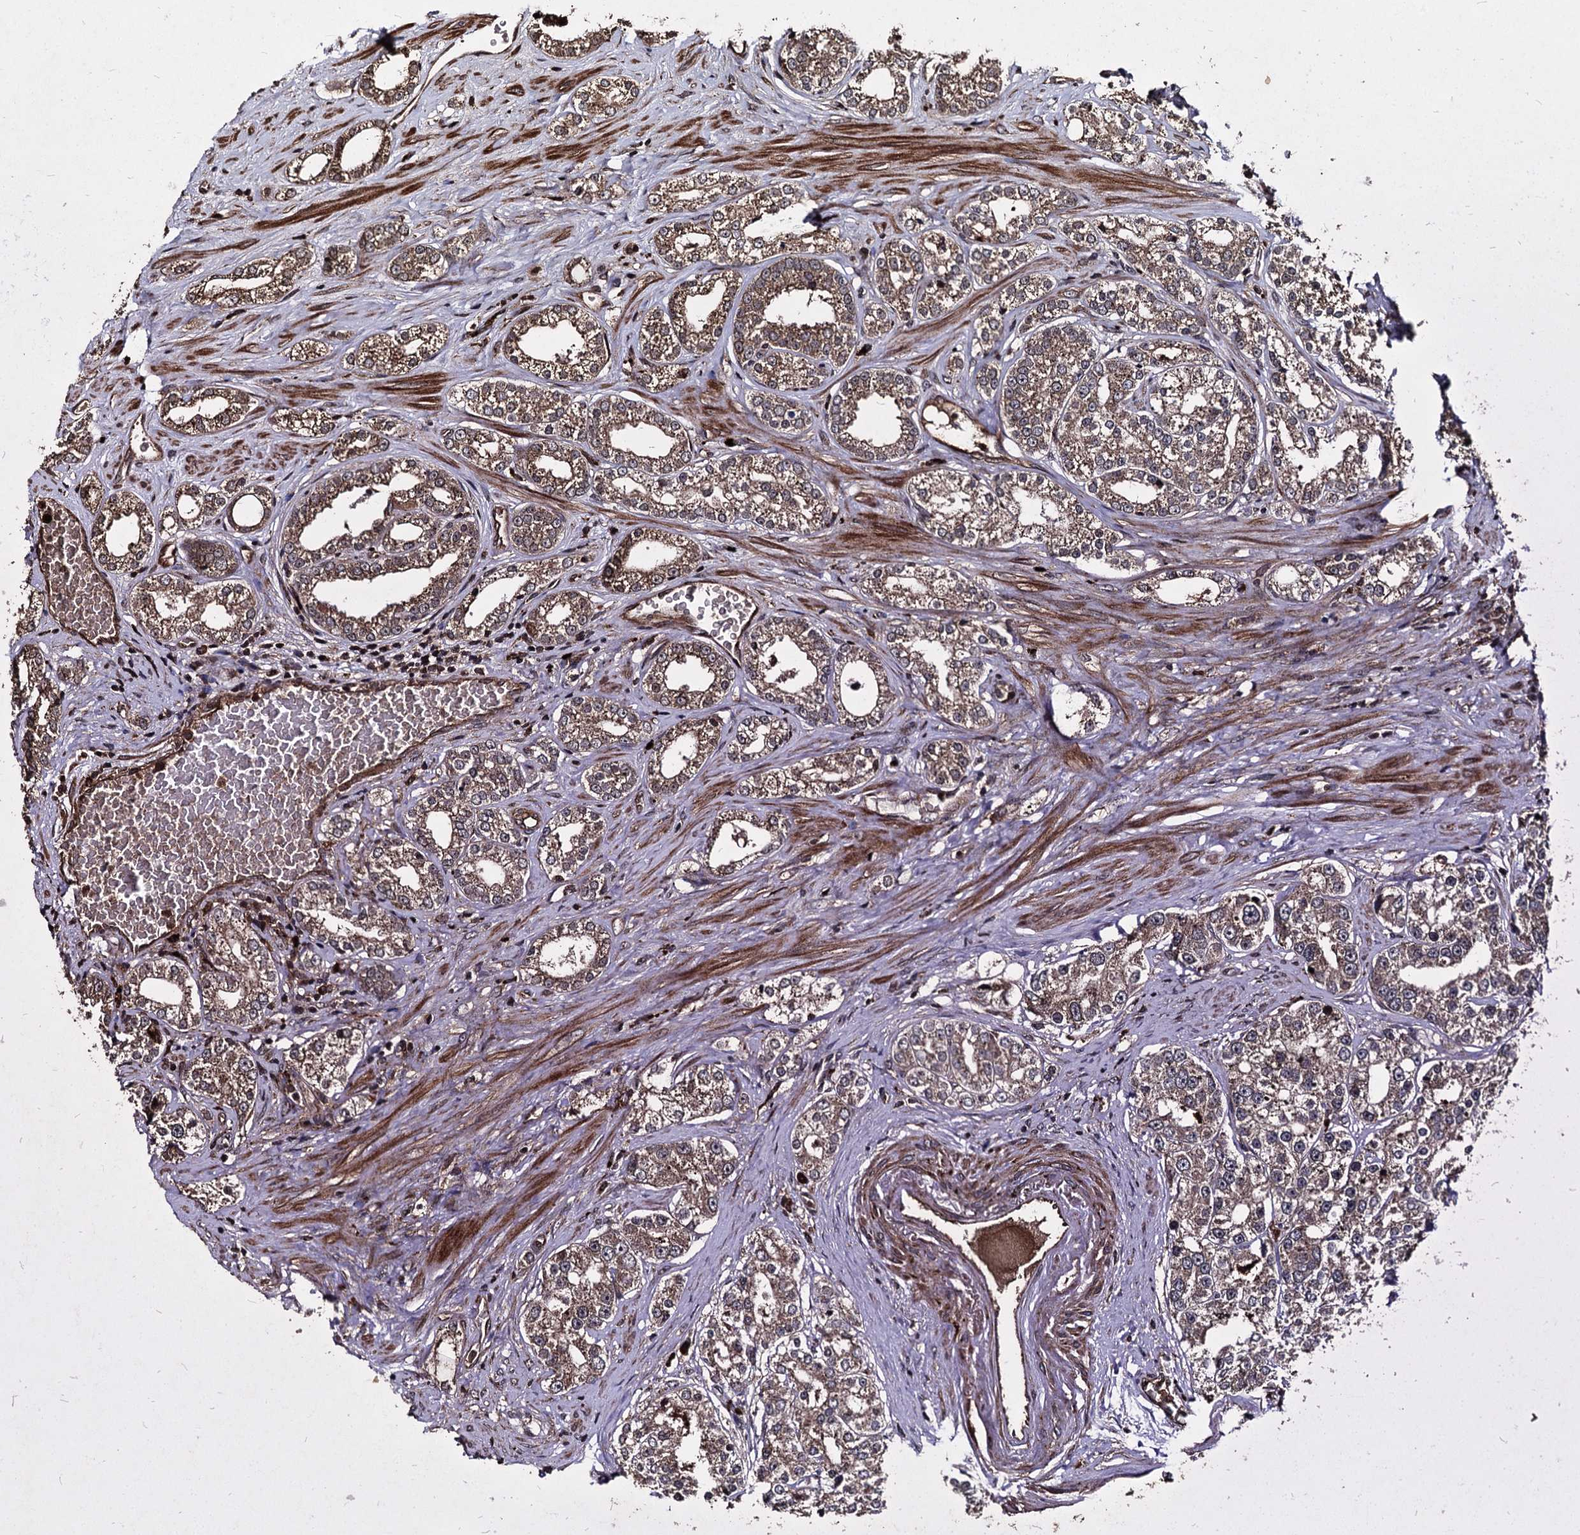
{"staining": {"intensity": "moderate", "quantity": ">75%", "location": "cytoplasmic/membranous"}, "tissue": "prostate cancer", "cell_type": "Tumor cells", "image_type": "cancer", "snomed": [{"axis": "morphology", "description": "Normal tissue, NOS"}, {"axis": "morphology", "description": "Adenocarcinoma, High grade"}, {"axis": "topography", "description": "Prostate"}], "caption": "Protein positivity by IHC exhibits moderate cytoplasmic/membranous positivity in approximately >75% of tumor cells in adenocarcinoma (high-grade) (prostate). The staining is performed using DAB (3,3'-diaminobenzidine) brown chromogen to label protein expression. The nuclei are counter-stained blue using hematoxylin.", "gene": "BCL2L2", "patient": {"sex": "male", "age": 83}}